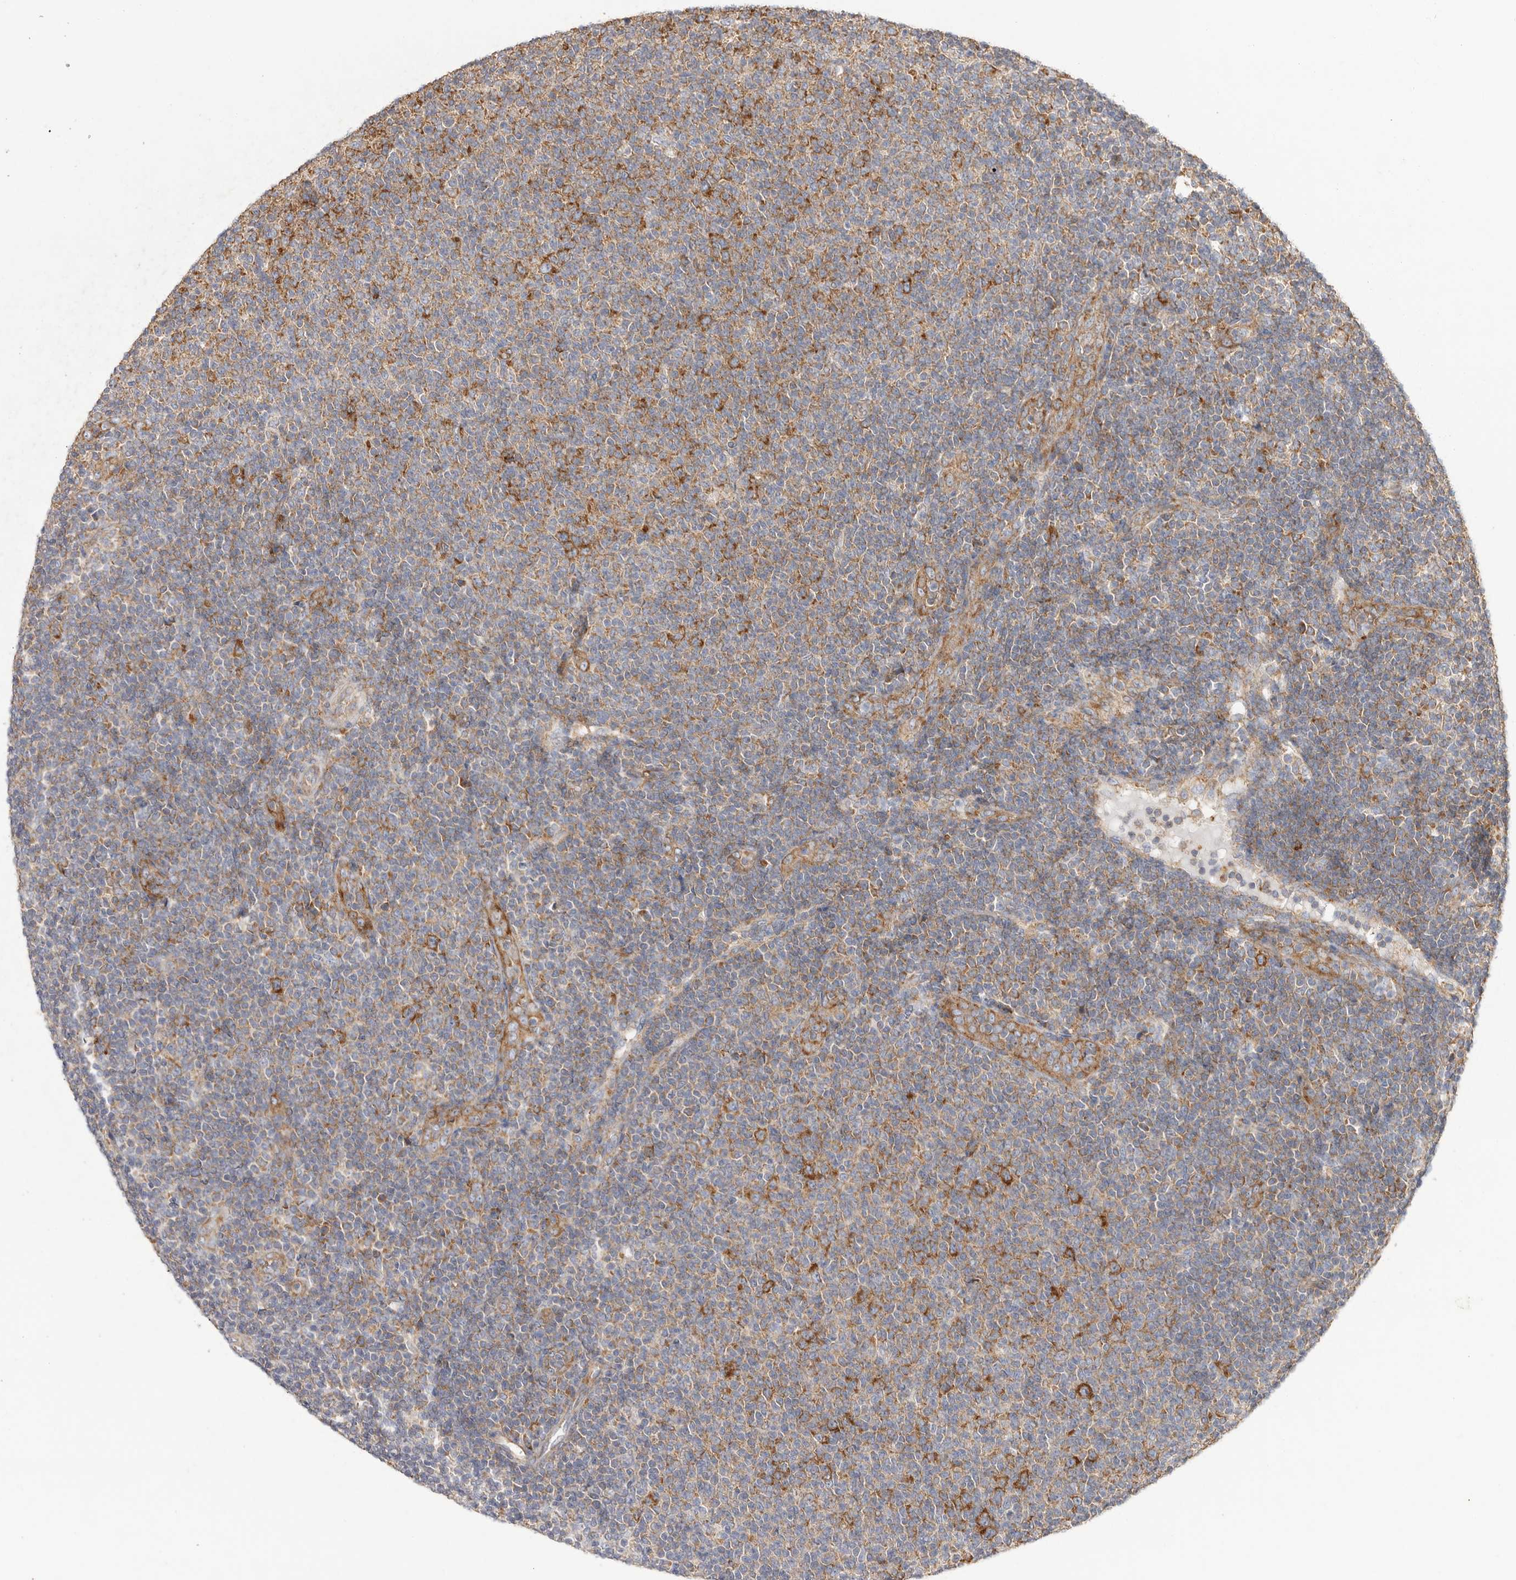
{"staining": {"intensity": "moderate", "quantity": "25%-75%", "location": "cytoplasmic/membranous"}, "tissue": "lymphoma", "cell_type": "Tumor cells", "image_type": "cancer", "snomed": [{"axis": "morphology", "description": "Malignant lymphoma, non-Hodgkin's type, Low grade"}, {"axis": "topography", "description": "Lymph node"}], "caption": "Immunohistochemical staining of human lymphoma reveals moderate cytoplasmic/membranous protein staining in approximately 25%-75% of tumor cells.", "gene": "SERBP1", "patient": {"sex": "male", "age": 66}}